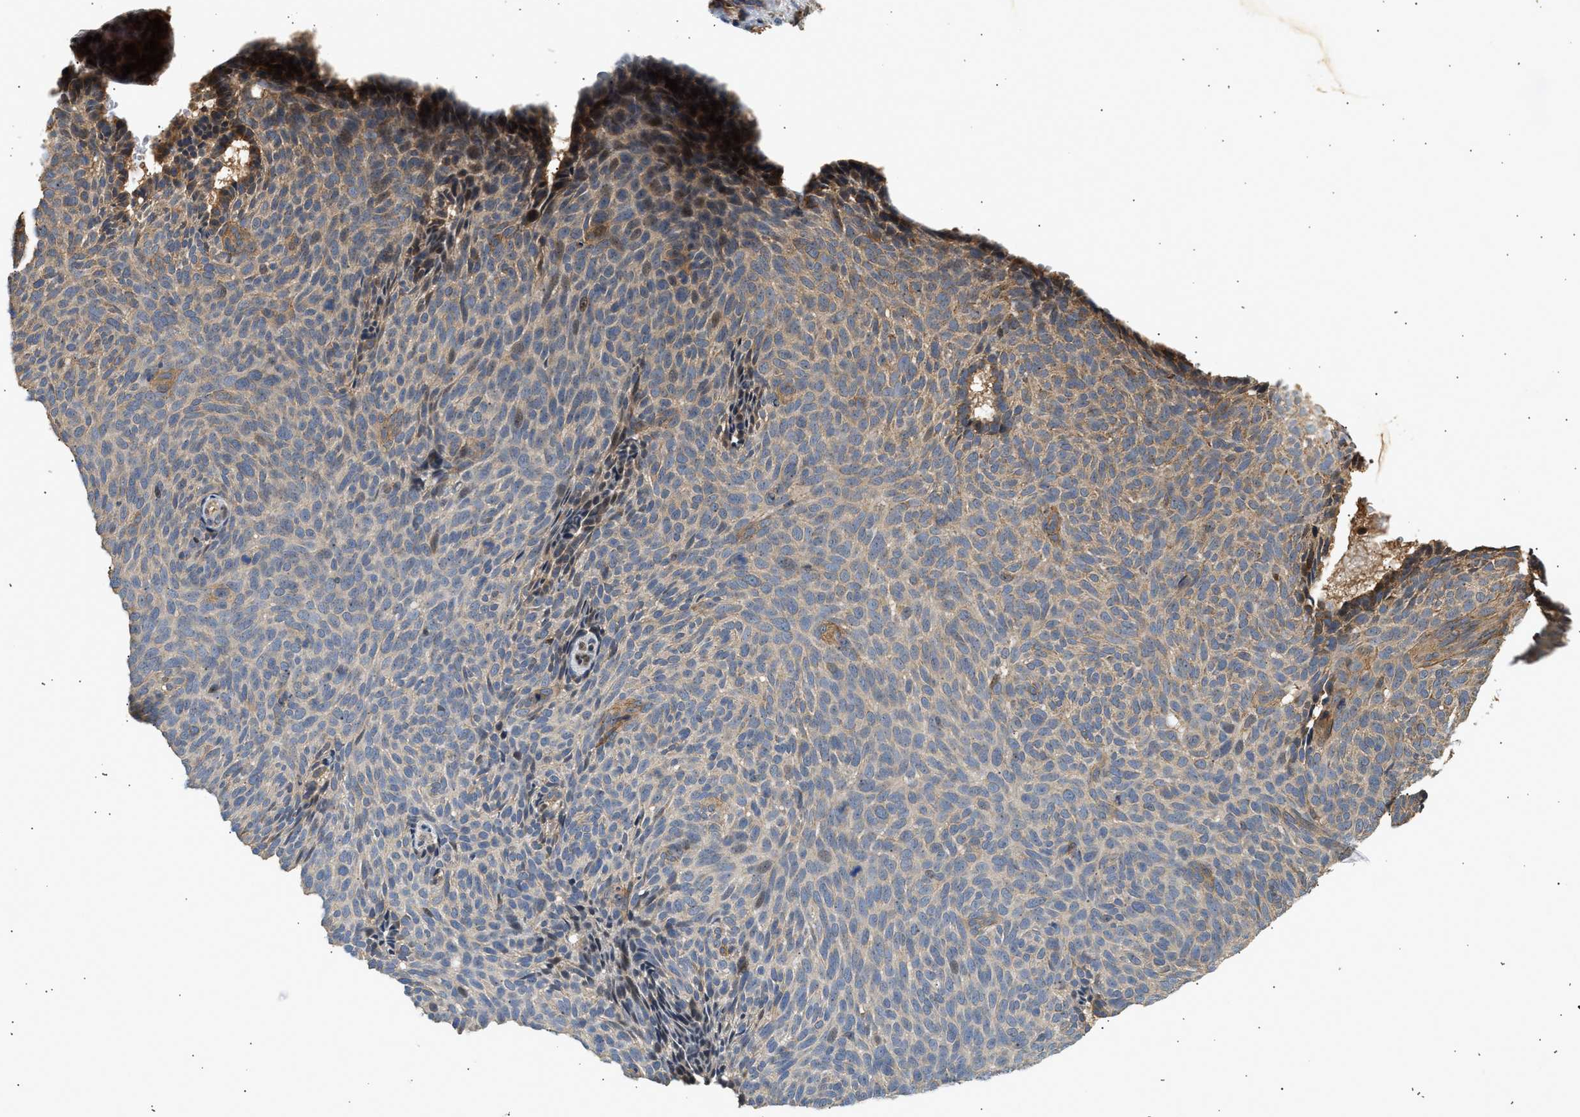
{"staining": {"intensity": "moderate", "quantity": "<25%", "location": "cytoplasmic/membranous"}, "tissue": "skin cancer", "cell_type": "Tumor cells", "image_type": "cancer", "snomed": [{"axis": "morphology", "description": "Basal cell carcinoma"}, {"axis": "topography", "description": "Skin"}], "caption": "An immunohistochemistry (IHC) image of neoplastic tissue is shown. Protein staining in brown highlights moderate cytoplasmic/membranous positivity in skin basal cell carcinoma within tumor cells.", "gene": "DUSP14", "patient": {"sex": "male", "age": 61}}